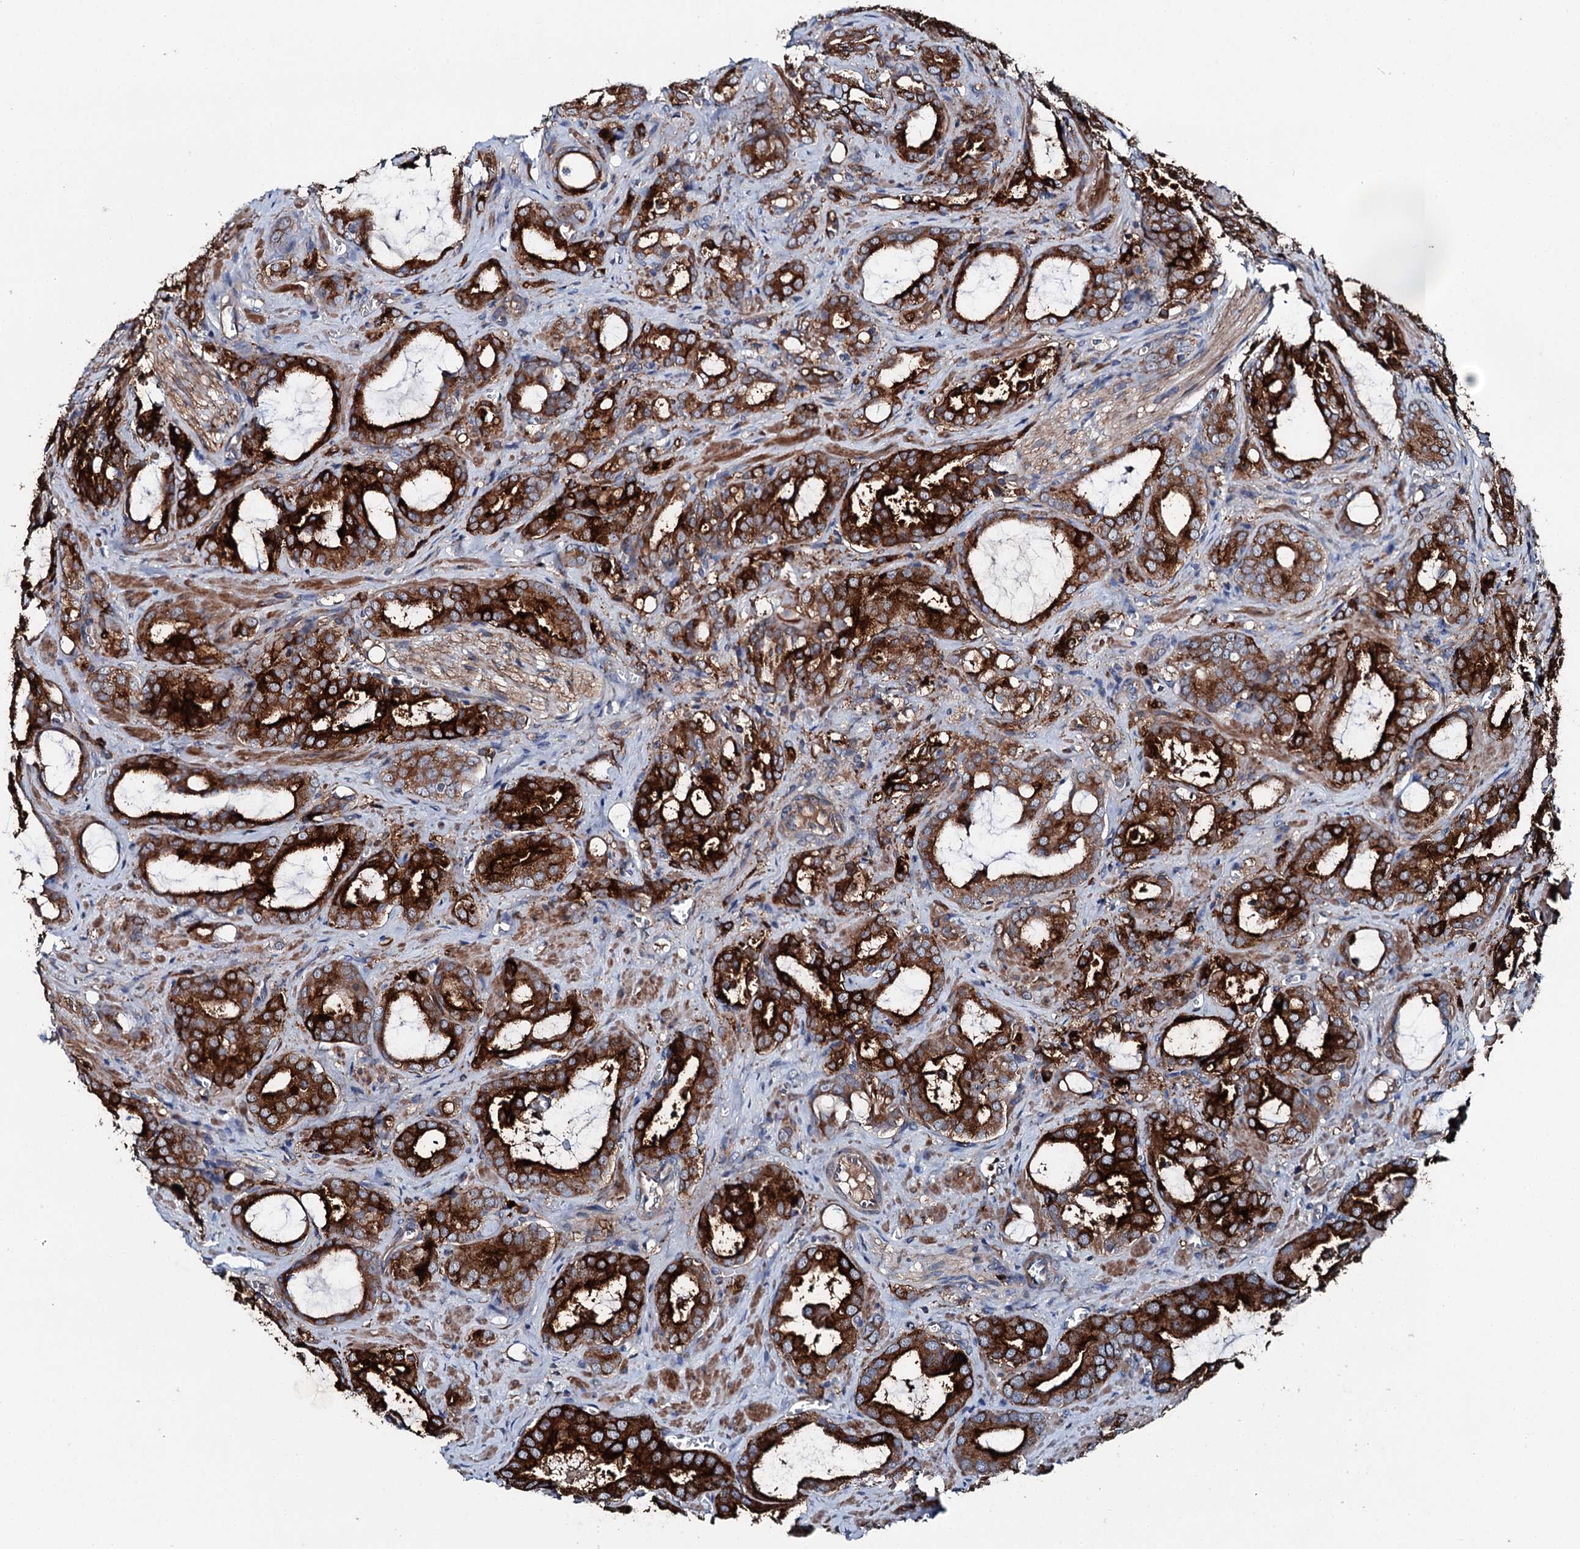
{"staining": {"intensity": "strong", "quantity": ">75%", "location": "cytoplasmic/membranous"}, "tissue": "prostate cancer", "cell_type": "Tumor cells", "image_type": "cancer", "snomed": [{"axis": "morphology", "description": "Adenocarcinoma, High grade"}, {"axis": "topography", "description": "Prostate"}], "caption": "Immunohistochemistry of prostate cancer demonstrates high levels of strong cytoplasmic/membranous expression in about >75% of tumor cells. (DAB IHC with brightfield microscopy, high magnification).", "gene": "SLC22A25", "patient": {"sex": "male", "age": 72}}